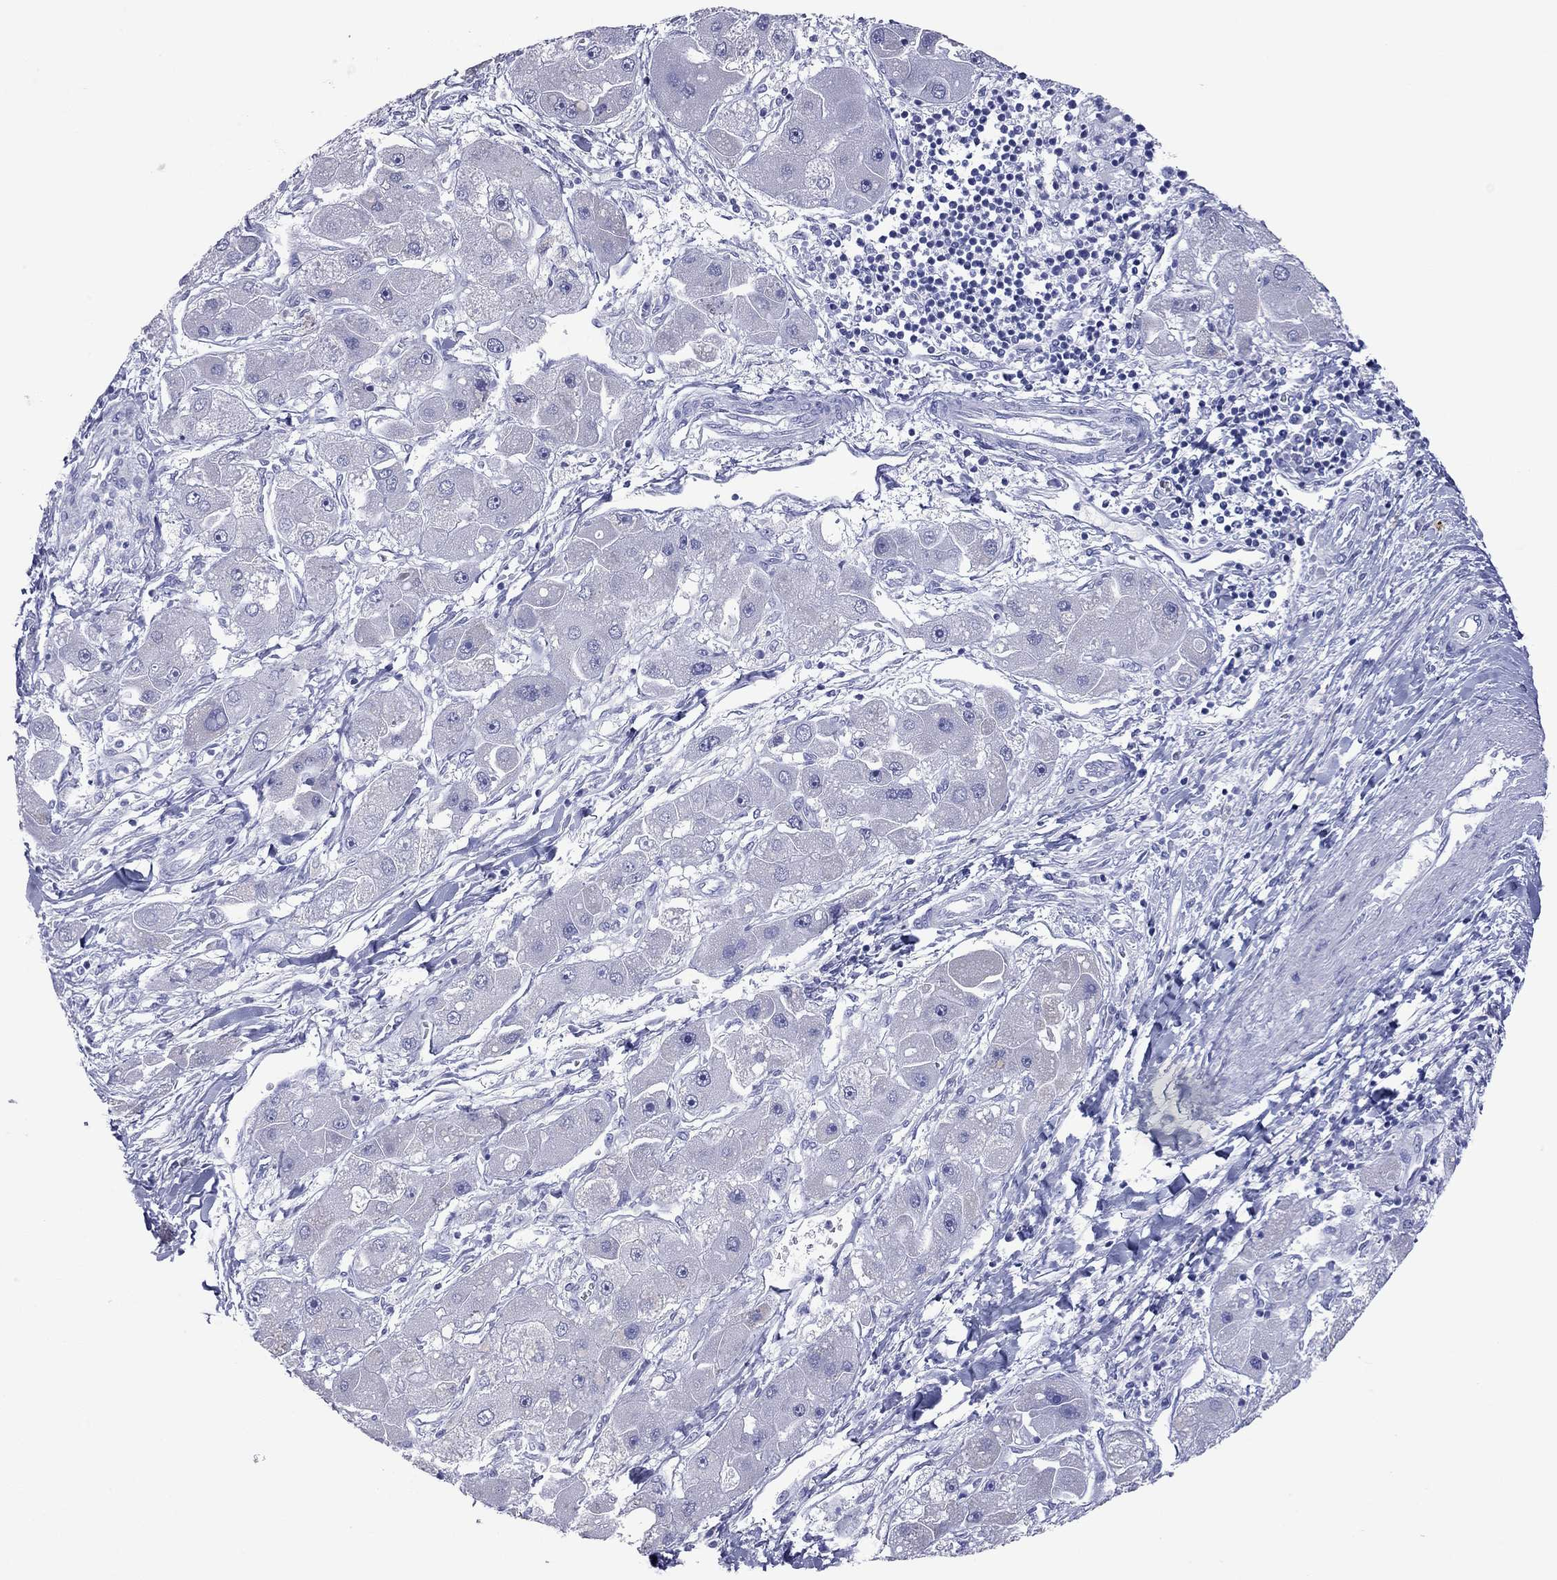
{"staining": {"intensity": "negative", "quantity": "none", "location": "none"}, "tissue": "liver cancer", "cell_type": "Tumor cells", "image_type": "cancer", "snomed": [{"axis": "morphology", "description": "Carcinoma, Hepatocellular, NOS"}, {"axis": "topography", "description": "Liver"}], "caption": "Immunohistochemistry of human hepatocellular carcinoma (liver) shows no positivity in tumor cells. Brightfield microscopy of immunohistochemistry (IHC) stained with DAB (3,3'-diaminobenzidine) (brown) and hematoxylin (blue), captured at high magnification.", "gene": "VSIG10", "patient": {"sex": "male", "age": 24}}